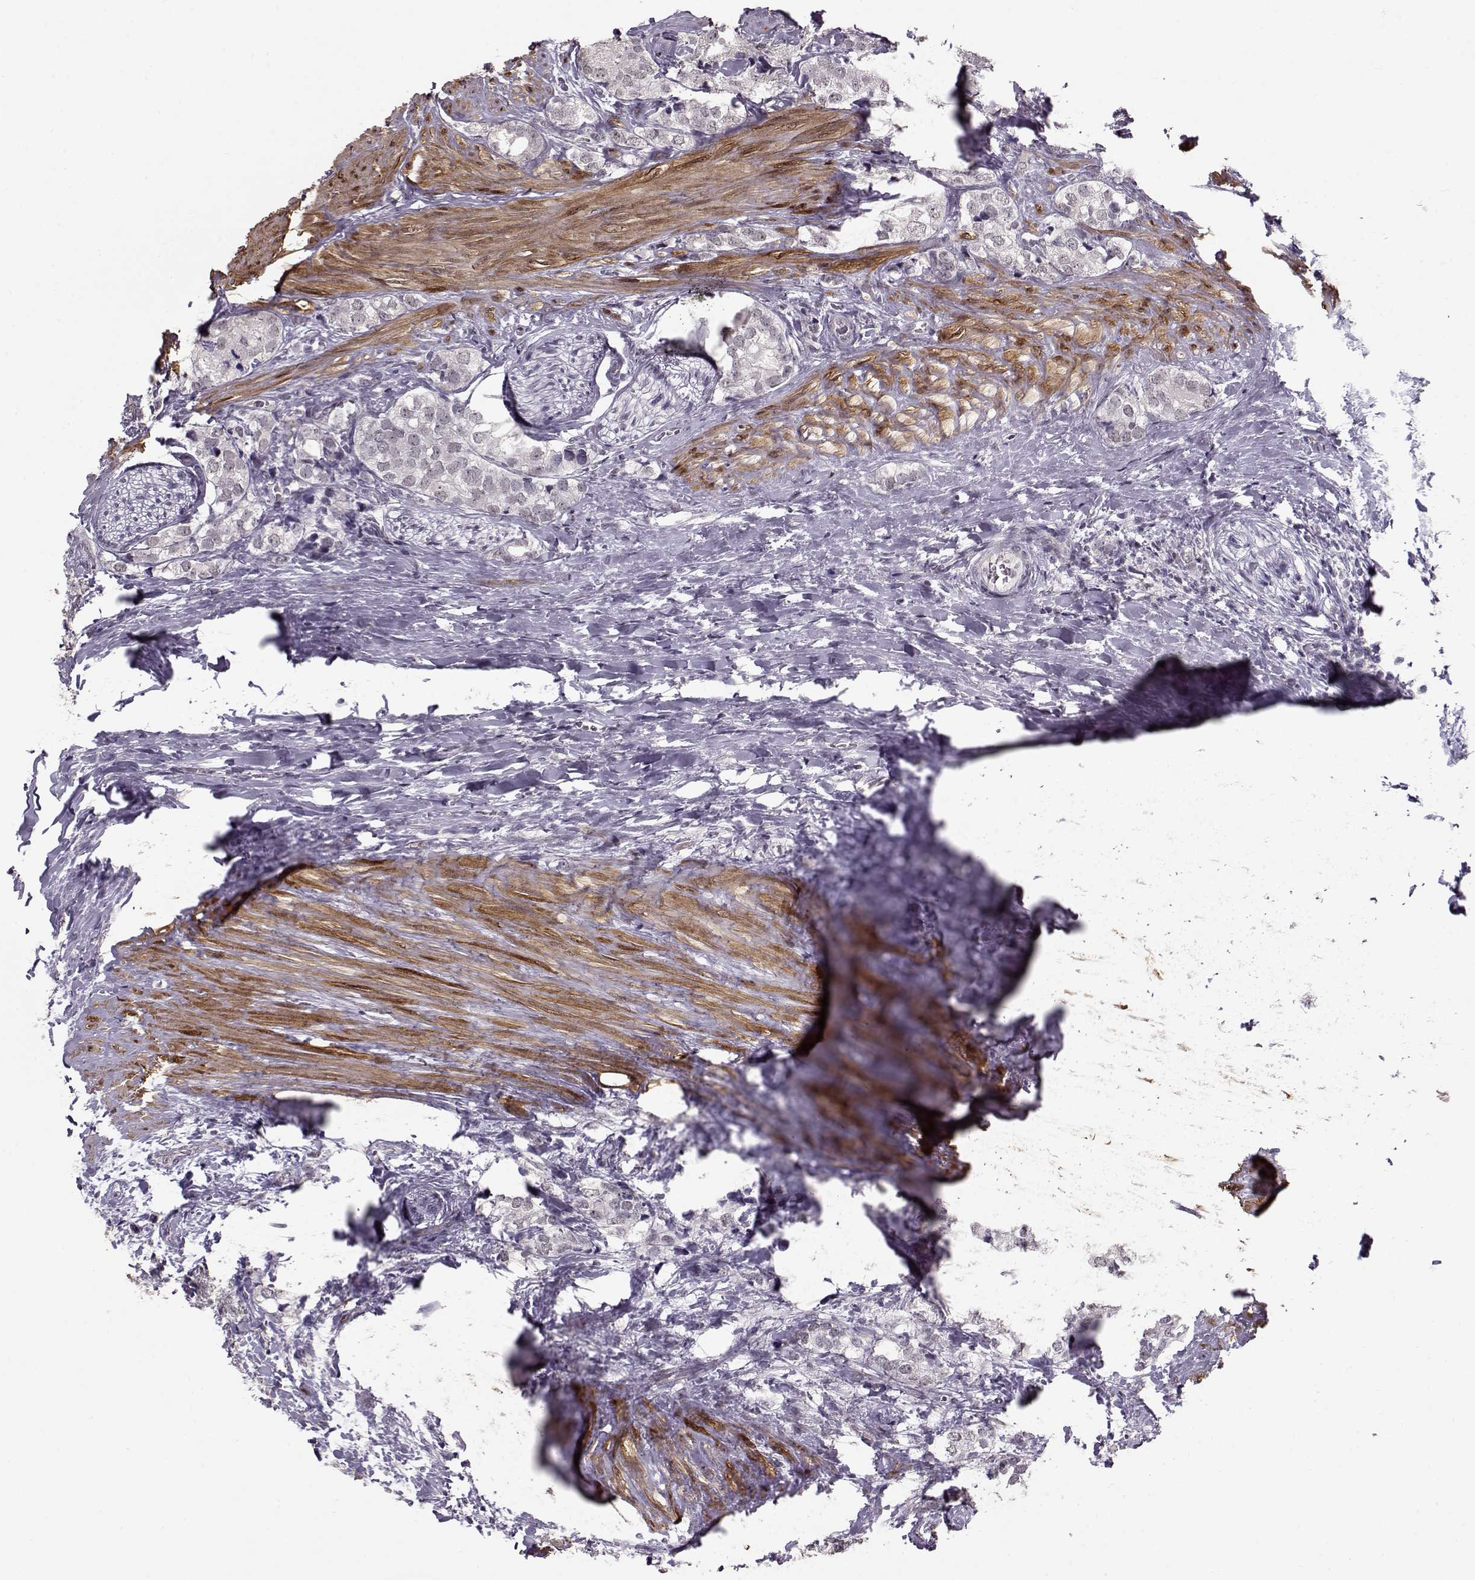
{"staining": {"intensity": "negative", "quantity": "none", "location": "none"}, "tissue": "prostate cancer", "cell_type": "Tumor cells", "image_type": "cancer", "snomed": [{"axis": "morphology", "description": "Adenocarcinoma, NOS"}, {"axis": "topography", "description": "Prostate and seminal vesicle, NOS"}], "caption": "This is an immunohistochemistry micrograph of prostate adenocarcinoma. There is no expression in tumor cells.", "gene": "PCP4", "patient": {"sex": "male", "age": 63}}